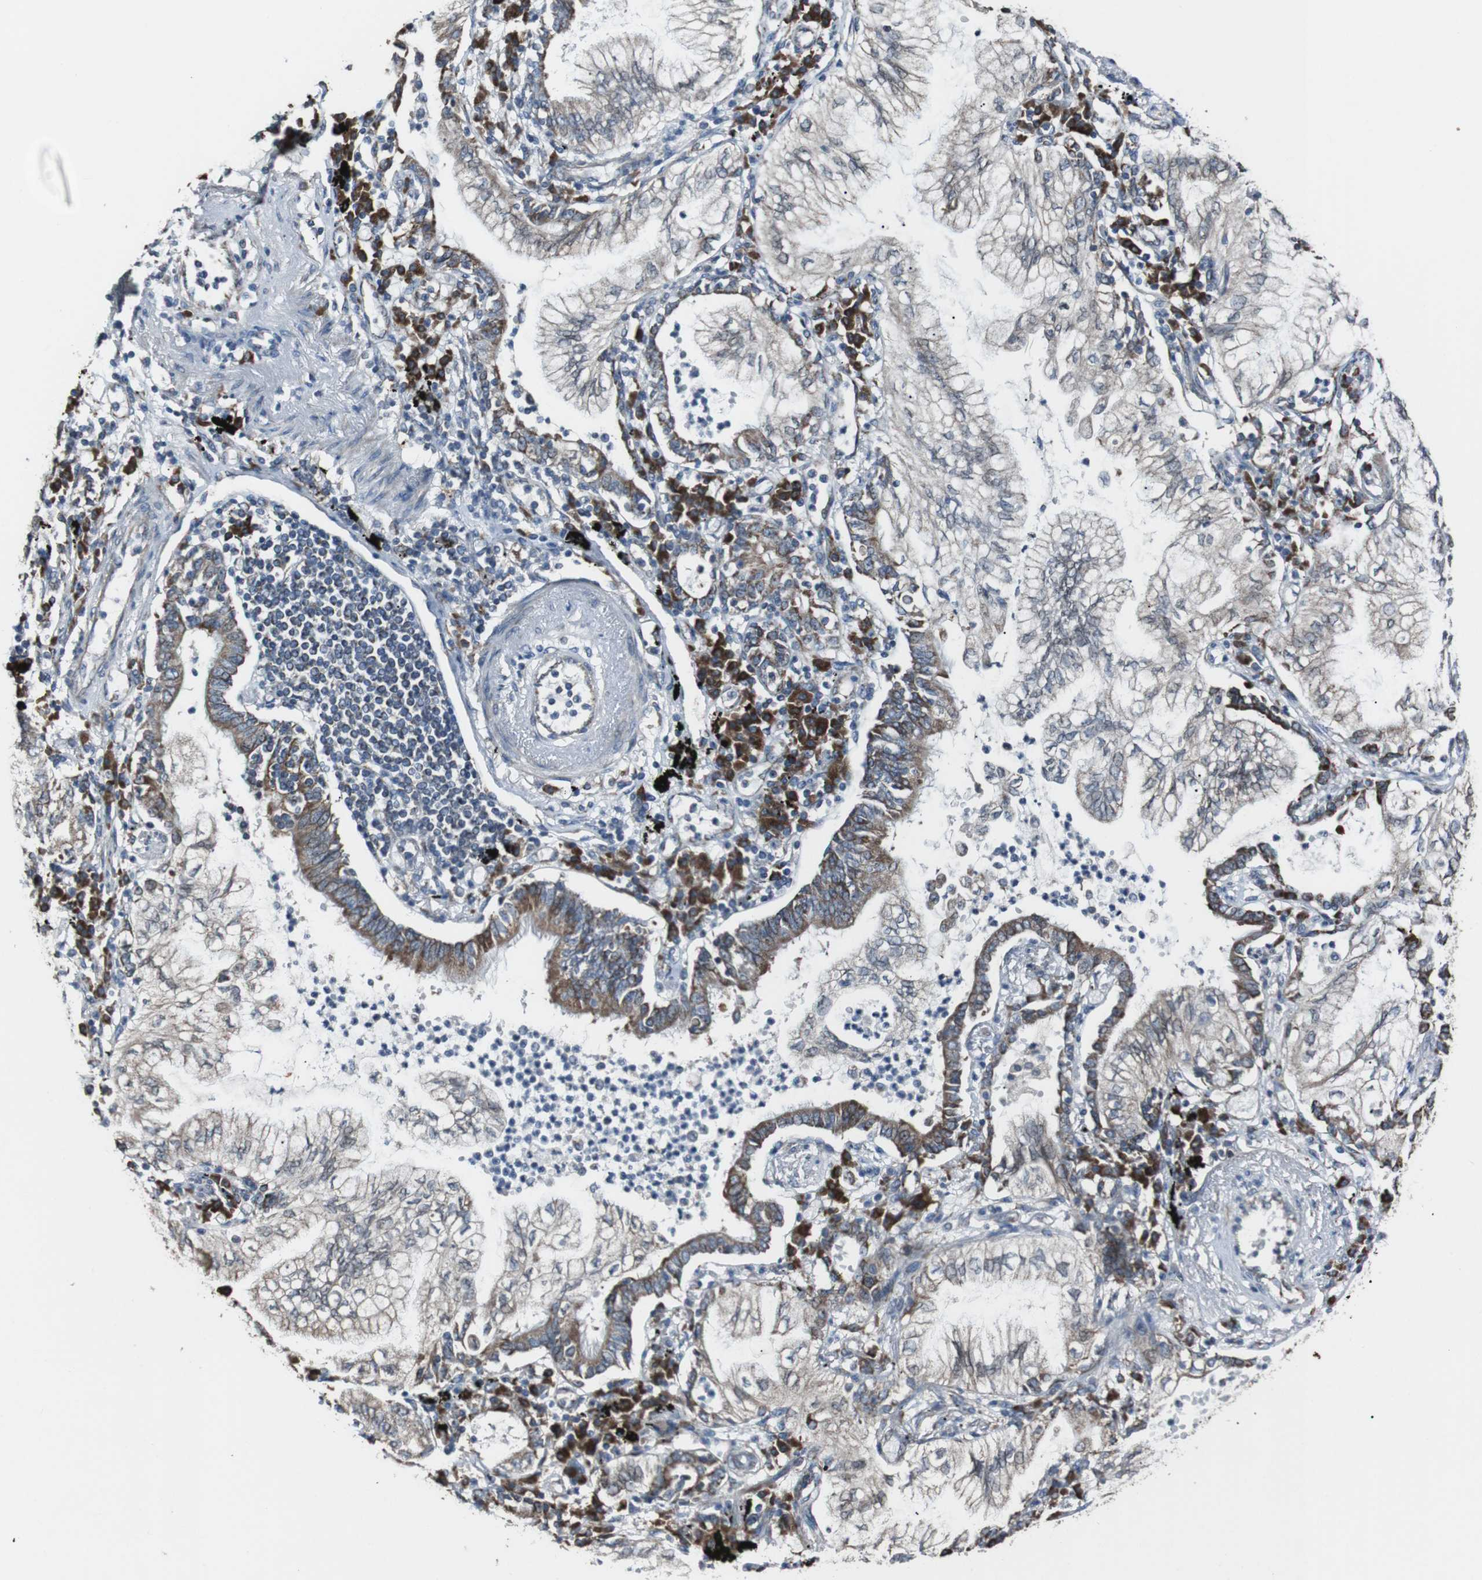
{"staining": {"intensity": "moderate", "quantity": "<25%", "location": "cytoplasmic/membranous"}, "tissue": "lung cancer", "cell_type": "Tumor cells", "image_type": "cancer", "snomed": [{"axis": "morphology", "description": "Normal tissue, NOS"}, {"axis": "morphology", "description": "Adenocarcinoma, NOS"}, {"axis": "topography", "description": "Bronchus"}, {"axis": "topography", "description": "Lung"}], "caption": "Immunohistochemistry image of human adenocarcinoma (lung) stained for a protein (brown), which reveals low levels of moderate cytoplasmic/membranous staining in approximately <25% of tumor cells.", "gene": "CISD2", "patient": {"sex": "female", "age": 70}}